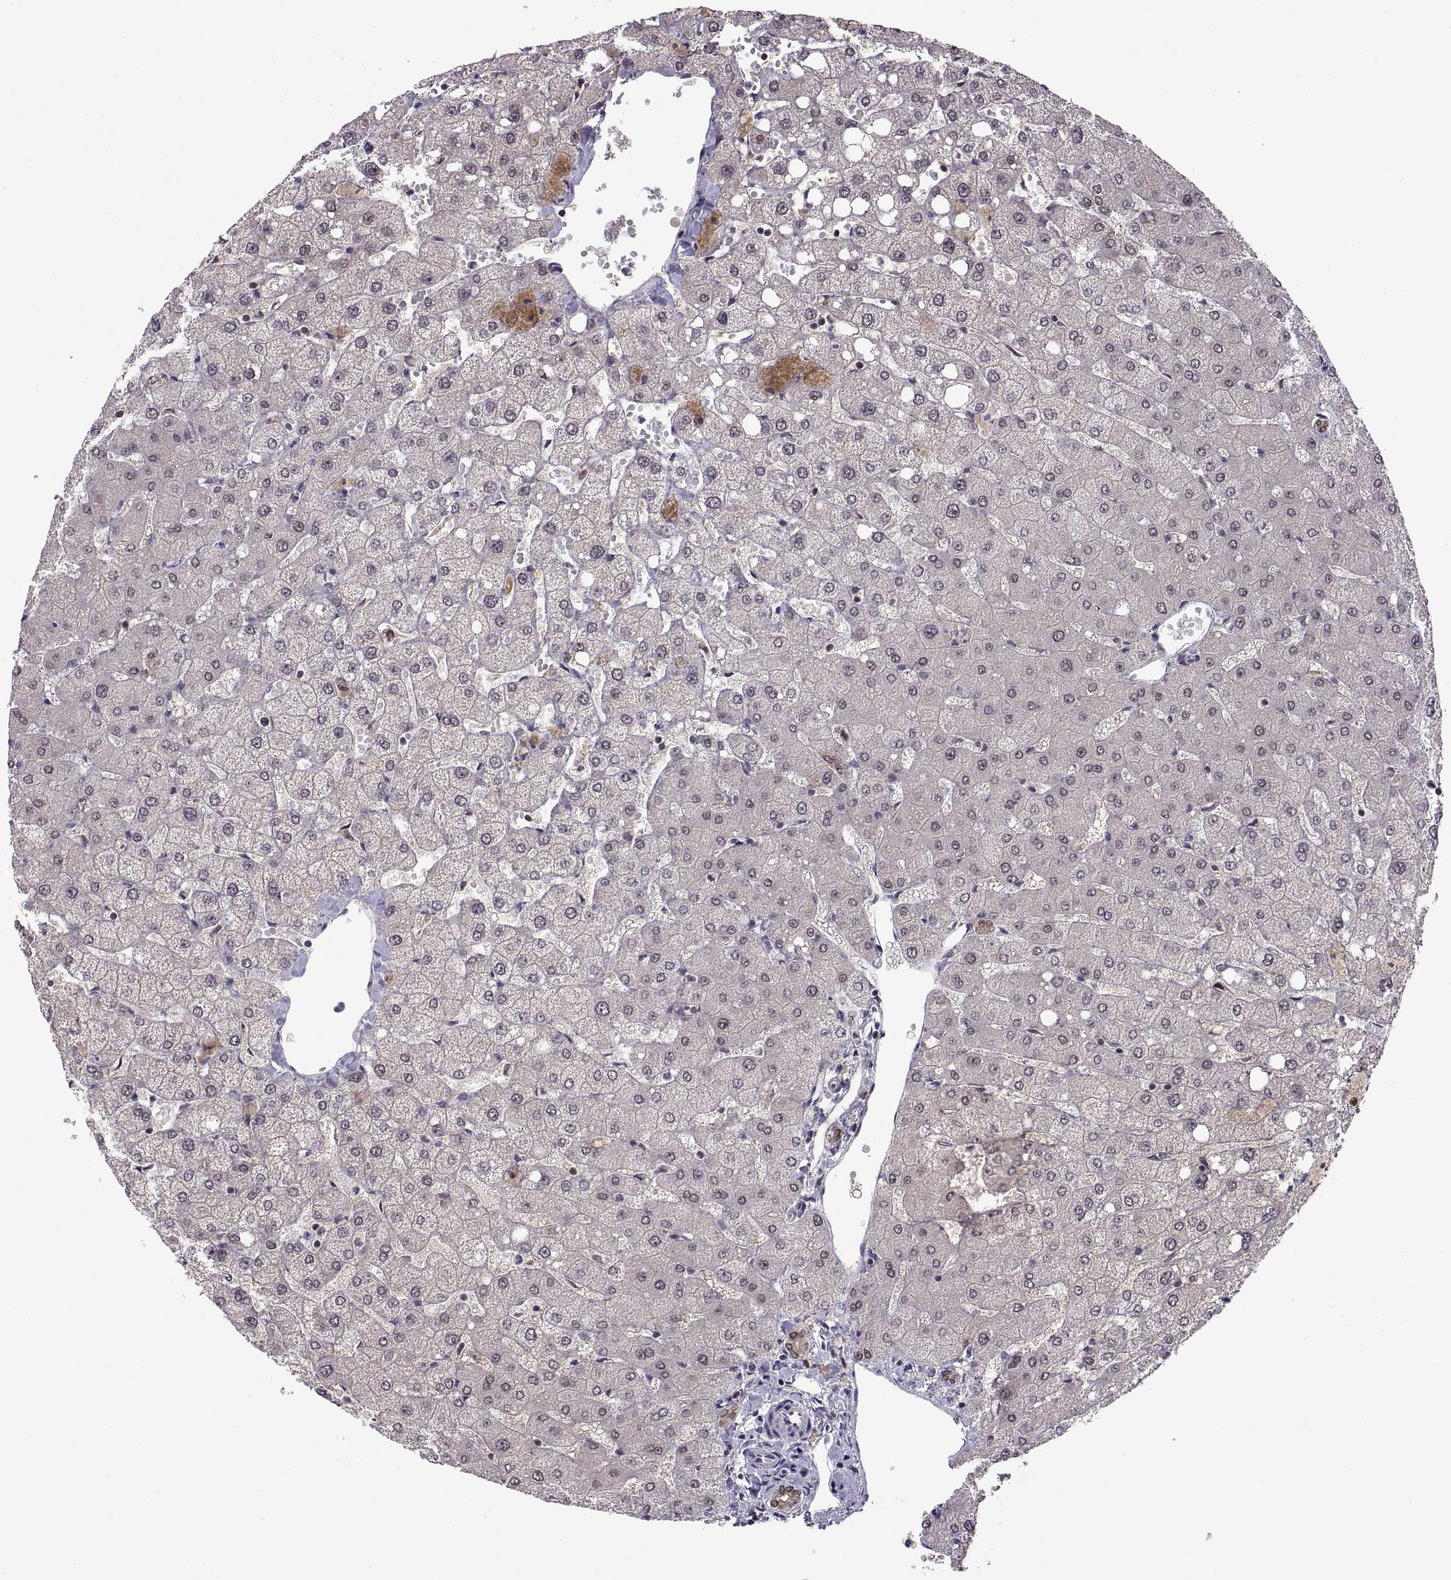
{"staining": {"intensity": "weak", "quantity": ">75%", "location": "cytoplasmic/membranous"}, "tissue": "liver", "cell_type": "Cholangiocytes", "image_type": "normal", "snomed": [{"axis": "morphology", "description": "Normal tissue, NOS"}, {"axis": "topography", "description": "Liver"}], "caption": "A brown stain shows weak cytoplasmic/membranous positivity of a protein in cholangiocytes of normal liver. Using DAB (brown) and hematoxylin (blue) stains, captured at high magnification using brightfield microscopy.", "gene": "CHFR", "patient": {"sex": "female", "age": 54}}